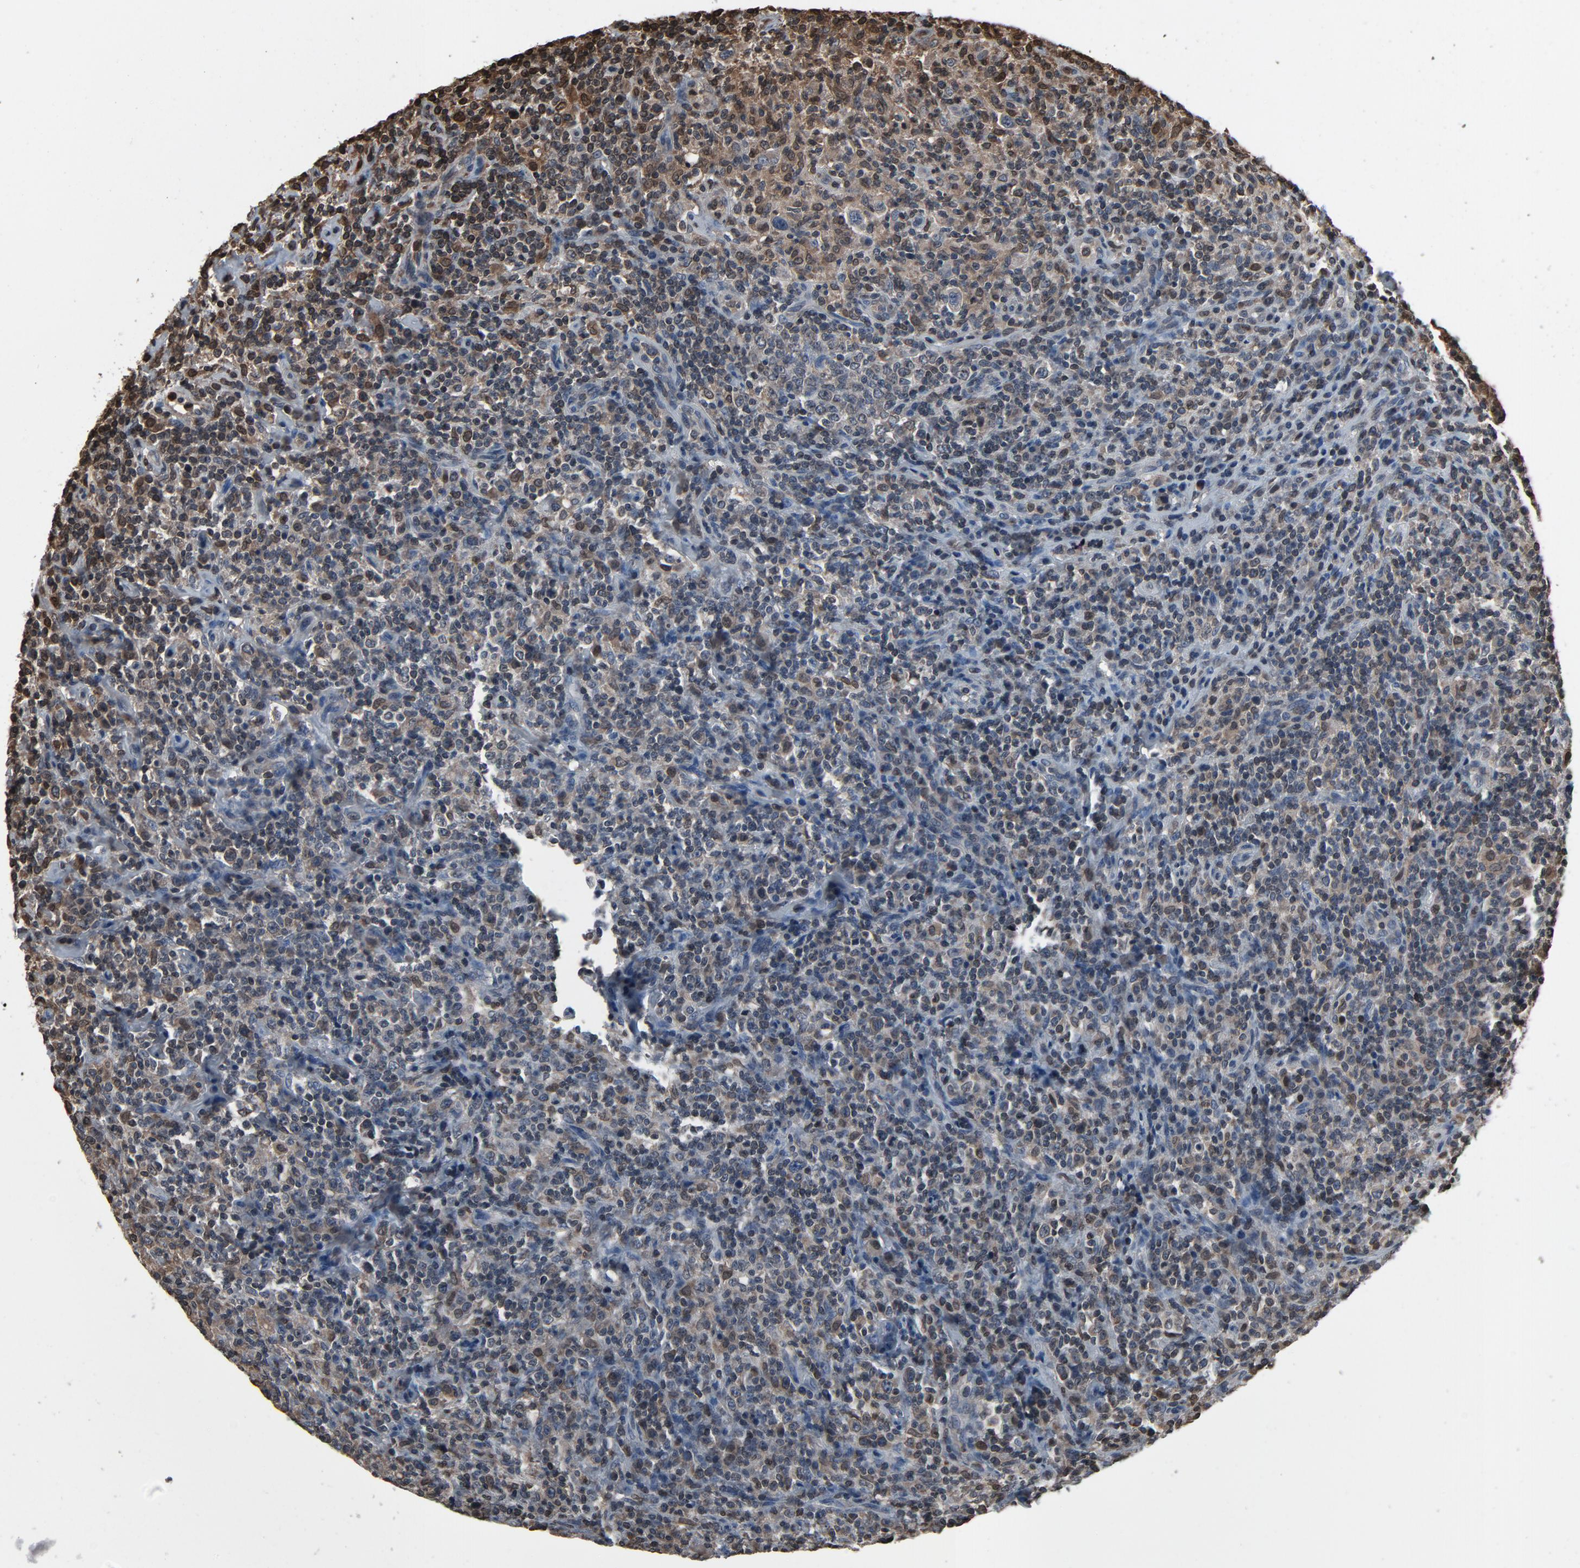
{"staining": {"intensity": "negative", "quantity": "none", "location": "none"}, "tissue": "lymphoma", "cell_type": "Tumor cells", "image_type": "cancer", "snomed": [{"axis": "morphology", "description": "Hodgkin's disease, NOS"}, {"axis": "topography", "description": "Lymph node"}], "caption": "Immunohistochemistry photomicrograph of human Hodgkin's disease stained for a protein (brown), which reveals no staining in tumor cells. (IHC, brightfield microscopy, high magnification).", "gene": "UBE2D1", "patient": {"sex": "male", "age": 65}}